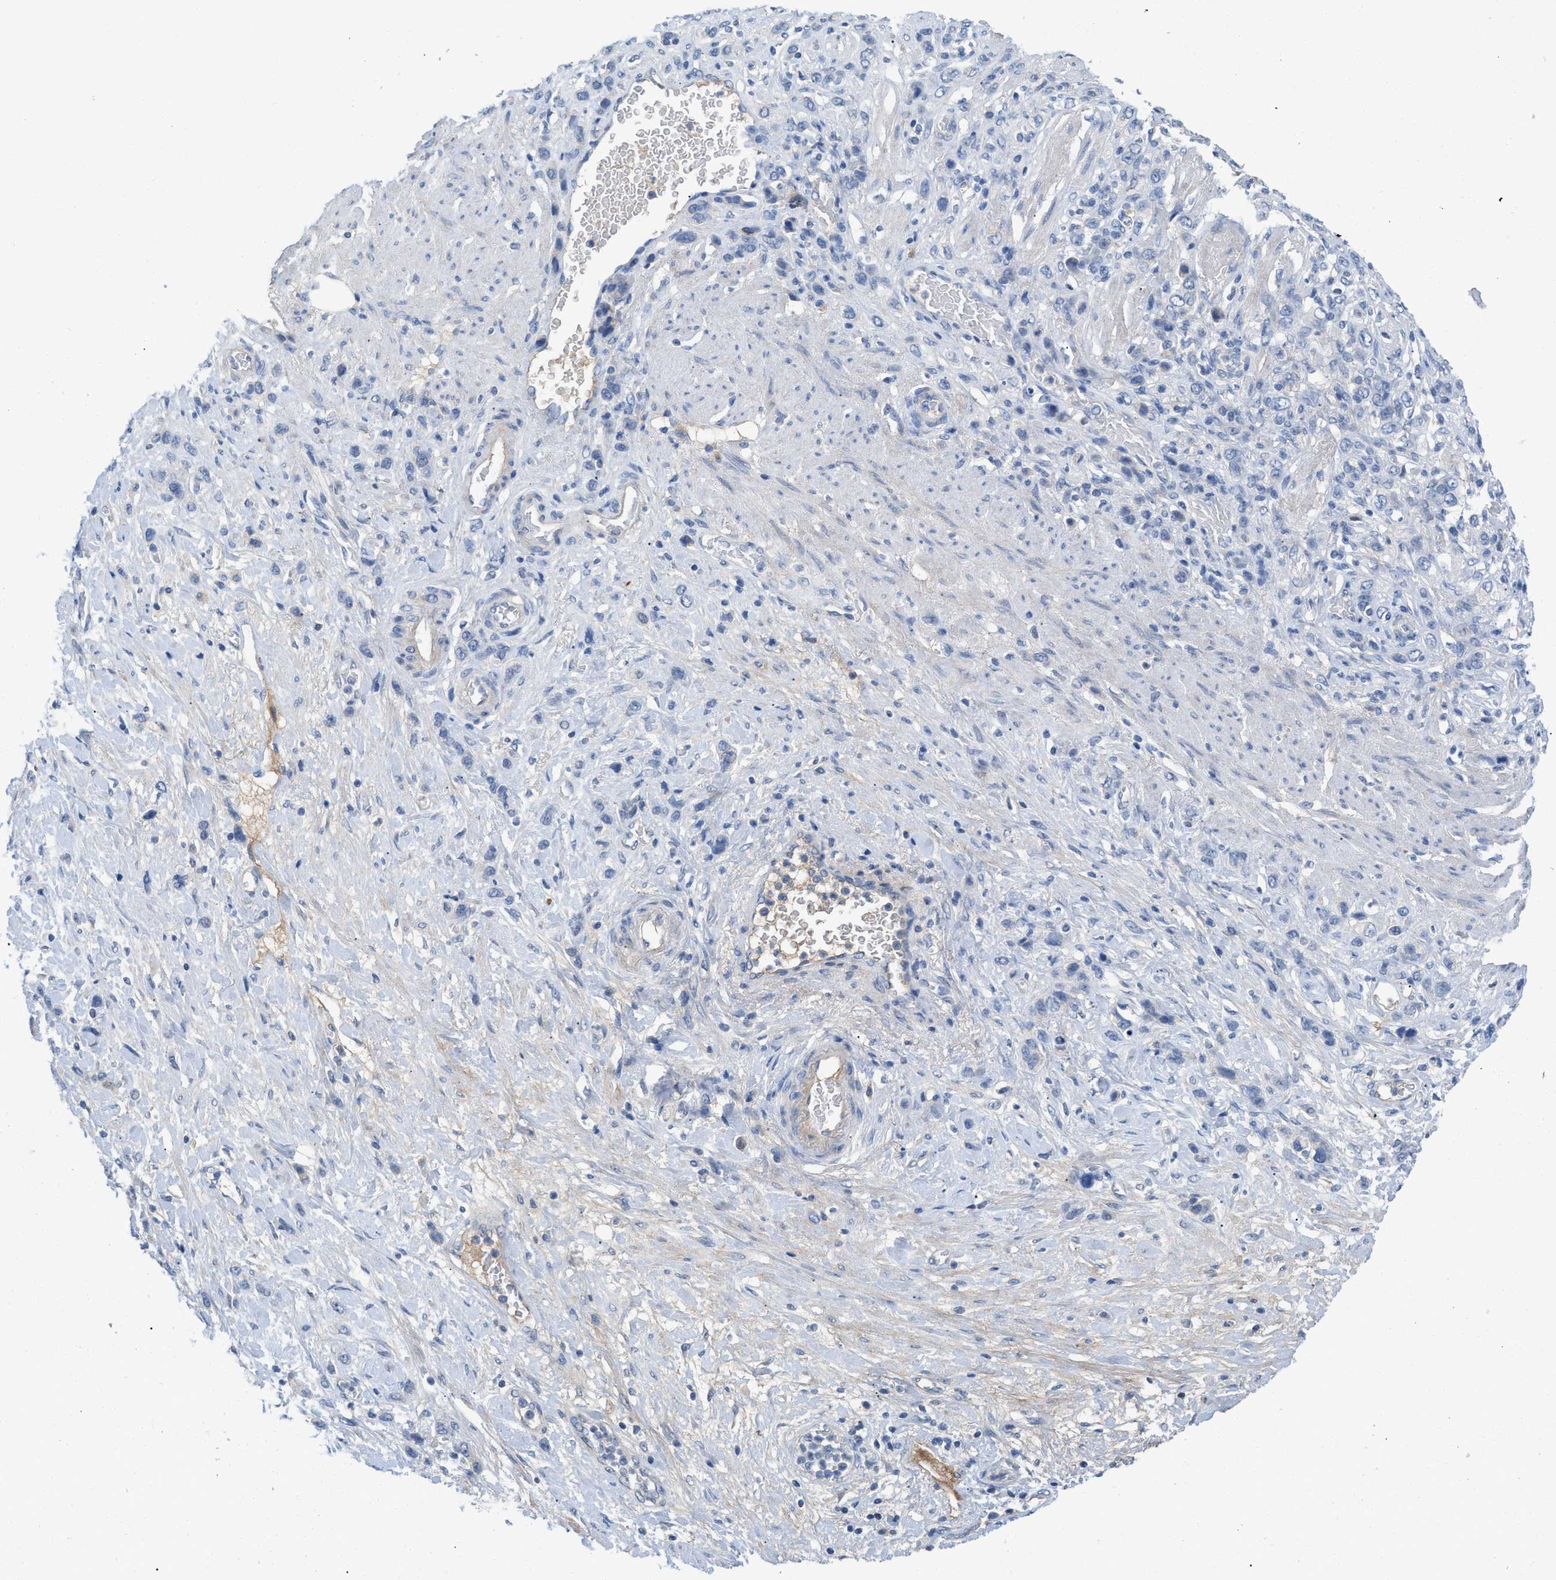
{"staining": {"intensity": "negative", "quantity": "none", "location": "none"}, "tissue": "stomach cancer", "cell_type": "Tumor cells", "image_type": "cancer", "snomed": [{"axis": "morphology", "description": "Adenocarcinoma, NOS"}, {"axis": "morphology", "description": "Adenocarcinoma, High grade"}, {"axis": "topography", "description": "Stomach, upper"}, {"axis": "topography", "description": "Stomach, lower"}], "caption": "Stomach cancer was stained to show a protein in brown. There is no significant expression in tumor cells. (Stains: DAB (3,3'-diaminobenzidine) immunohistochemistry (IHC) with hematoxylin counter stain, Microscopy: brightfield microscopy at high magnification).", "gene": "HPX", "patient": {"sex": "female", "age": 65}}